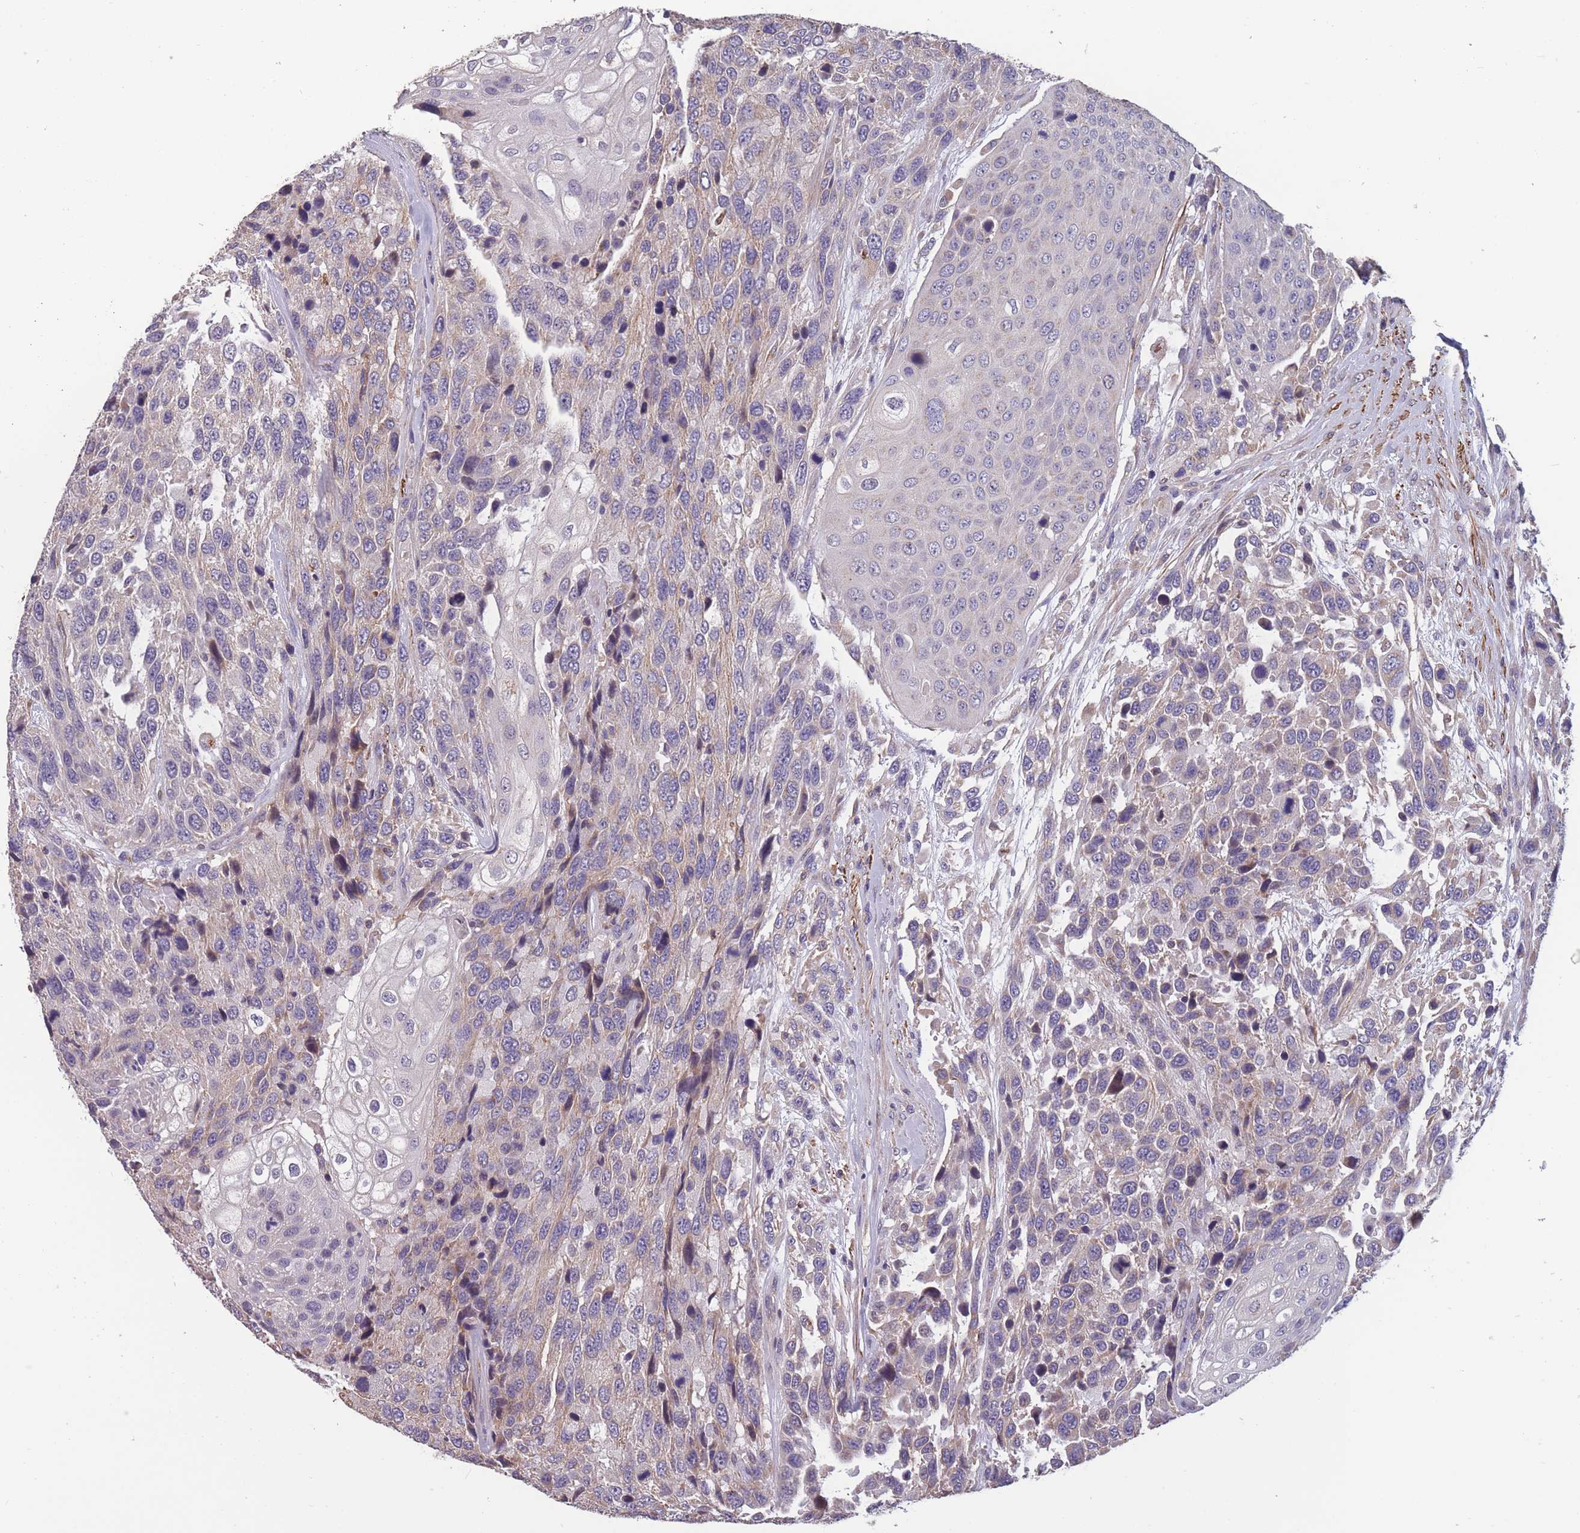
{"staining": {"intensity": "weak", "quantity": "25%-75%", "location": "cytoplasmic/membranous"}, "tissue": "urothelial cancer", "cell_type": "Tumor cells", "image_type": "cancer", "snomed": [{"axis": "morphology", "description": "Urothelial carcinoma, High grade"}, {"axis": "topography", "description": "Urinary bladder"}], "caption": "Immunohistochemistry (IHC) (DAB) staining of human high-grade urothelial carcinoma displays weak cytoplasmic/membranous protein staining in about 25%-75% of tumor cells.", "gene": "TOMM40L", "patient": {"sex": "female", "age": 70}}